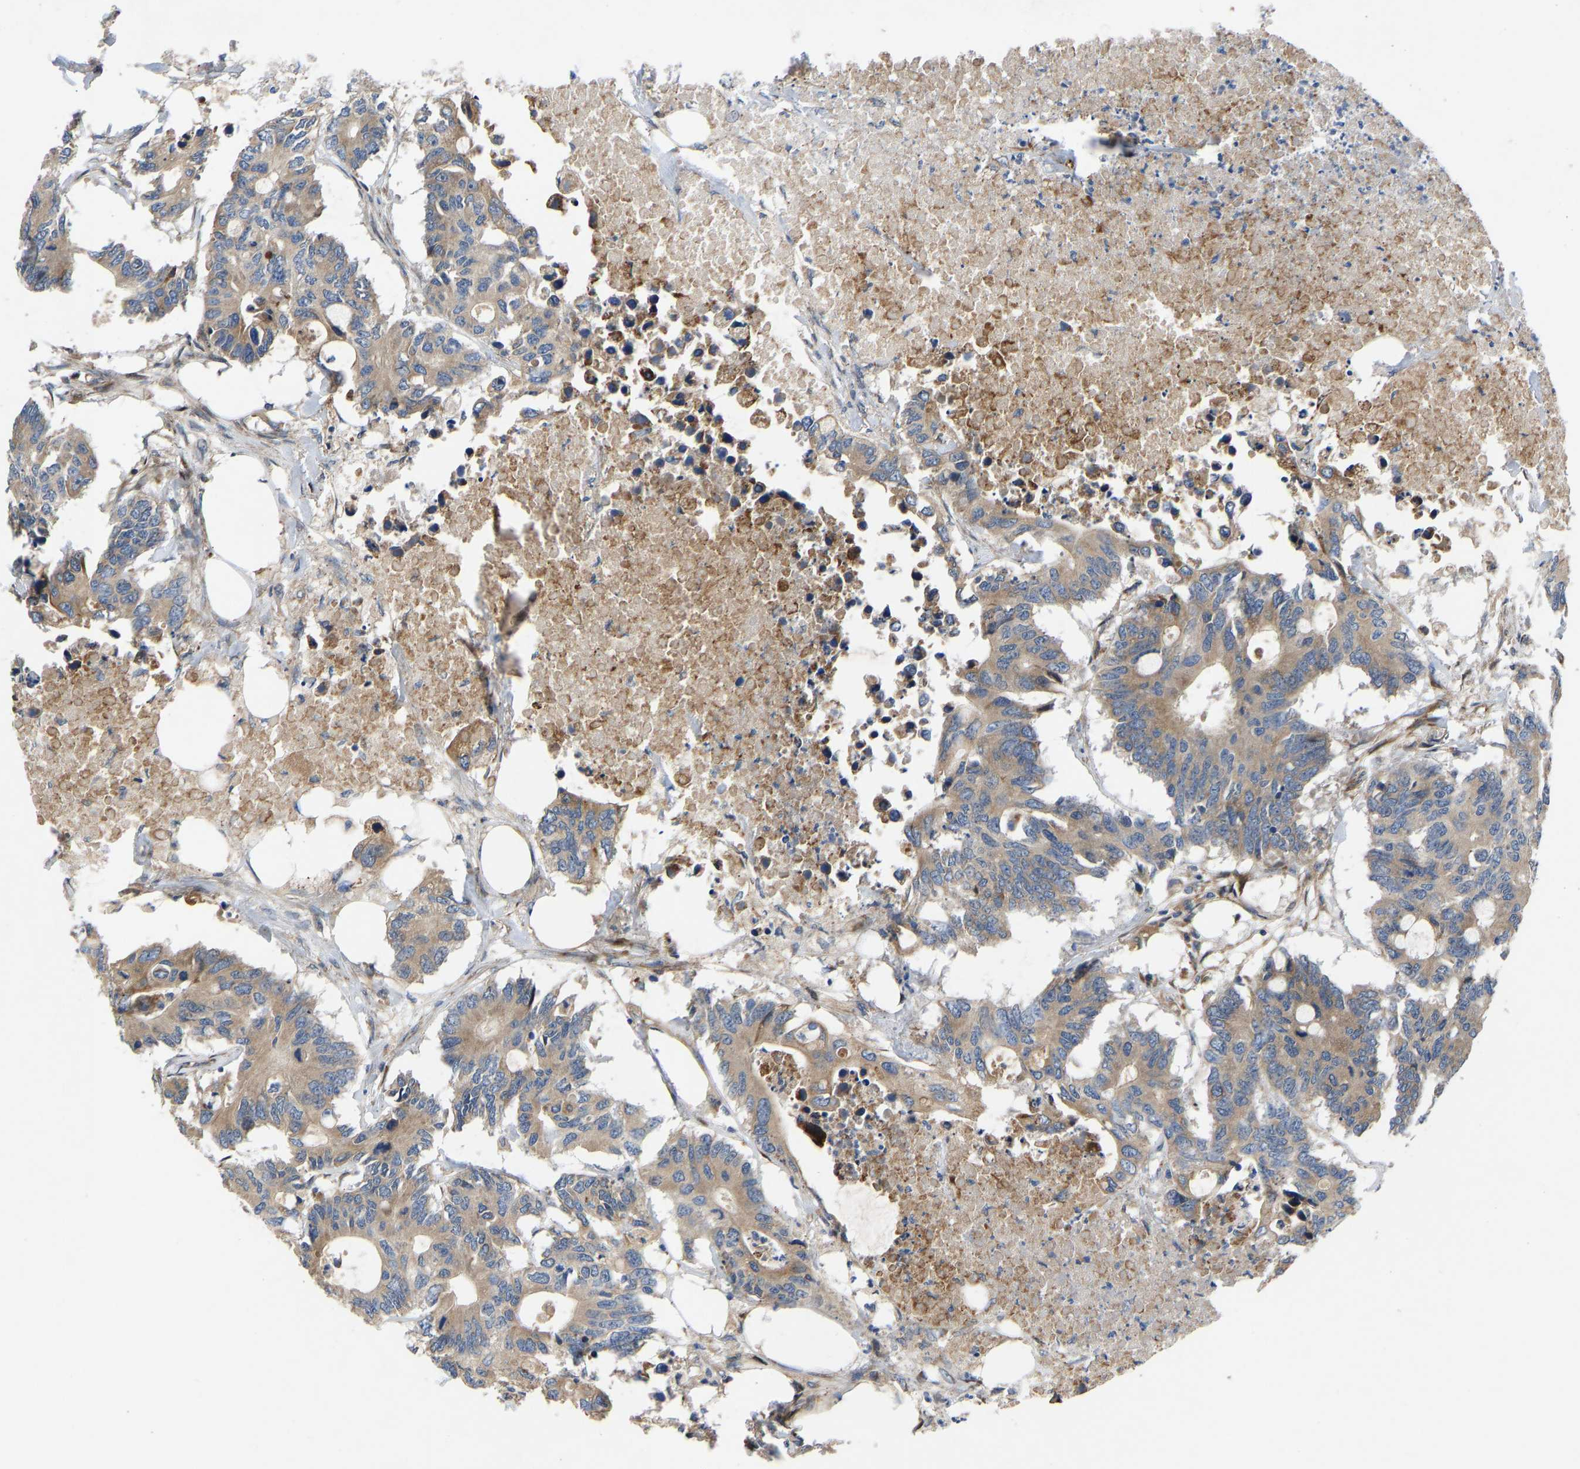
{"staining": {"intensity": "weak", "quantity": ">75%", "location": "cytoplasmic/membranous"}, "tissue": "colorectal cancer", "cell_type": "Tumor cells", "image_type": "cancer", "snomed": [{"axis": "morphology", "description": "Adenocarcinoma, NOS"}, {"axis": "topography", "description": "Colon"}], "caption": "Weak cytoplasmic/membranous protein expression is identified in approximately >75% of tumor cells in colorectal cancer (adenocarcinoma).", "gene": "TMEM38B", "patient": {"sex": "male", "age": 71}}